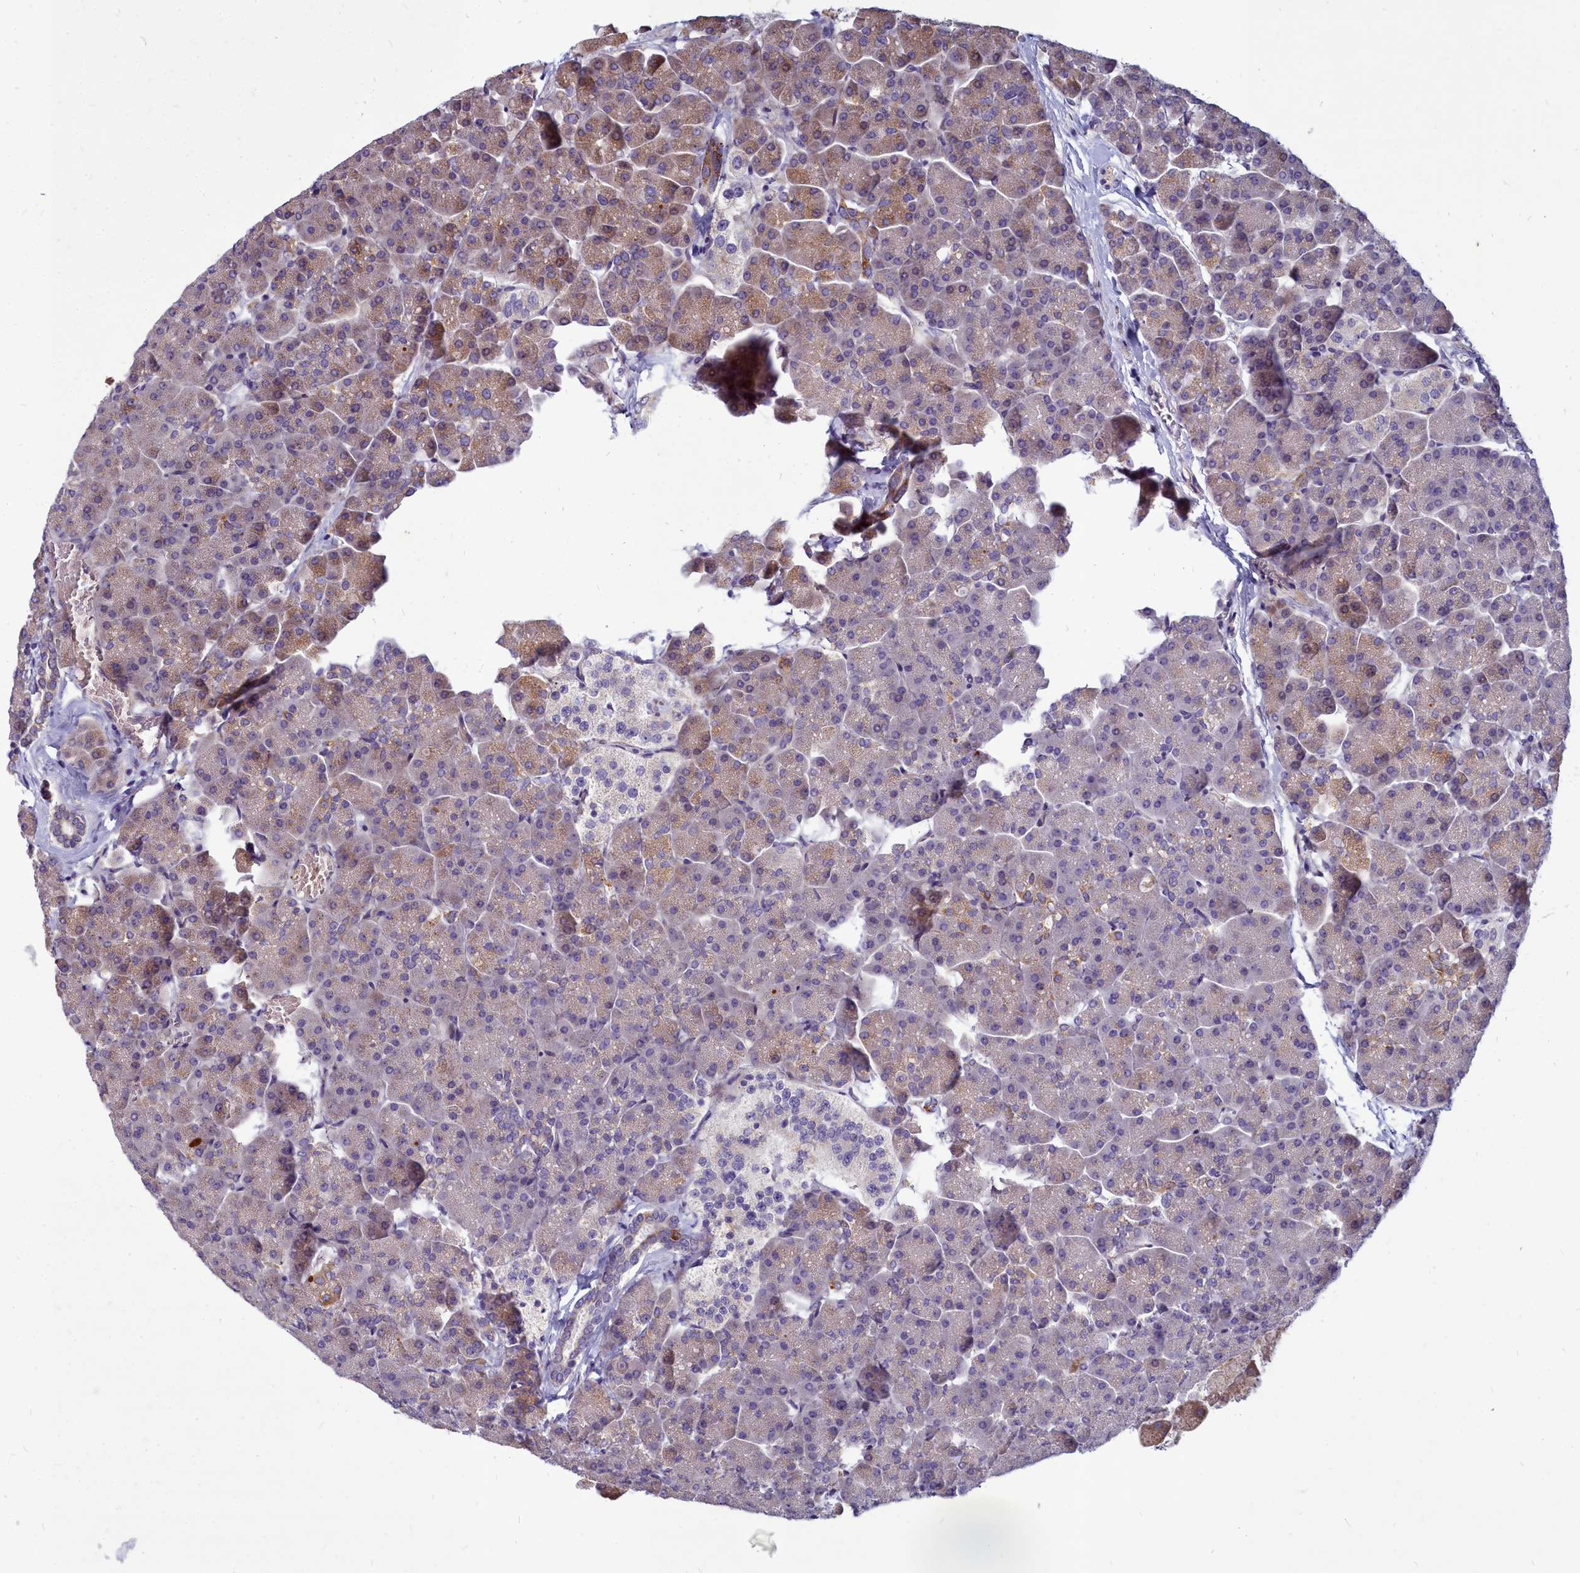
{"staining": {"intensity": "moderate", "quantity": "25%-75%", "location": "cytoplasmic/membranous"}, "tissue": "pancreas", "cell_type": "Exocrine glandular cells", "image_type": "normal", "snomed": [{"axis": "morphology", "description": "Normal tissue, NOS"}, {"axis": "topography", "description": "Pancreas"}, {"axis": "topography", "description": "Peripheral nerve tissue"}], "caption": "Immunohistochemistry (IHC) of normal human pancreas shows medium levels of moderate cytoplasmic/membranous positivity in about 25%-75% of exocrine glandular cells. (Stains: DAB in brown, nuclei in blue, Microscopy: brightfield microscopy at high magnification).", "gene": "SMPD4", "patient": {"sex": "male", "age": 54}}